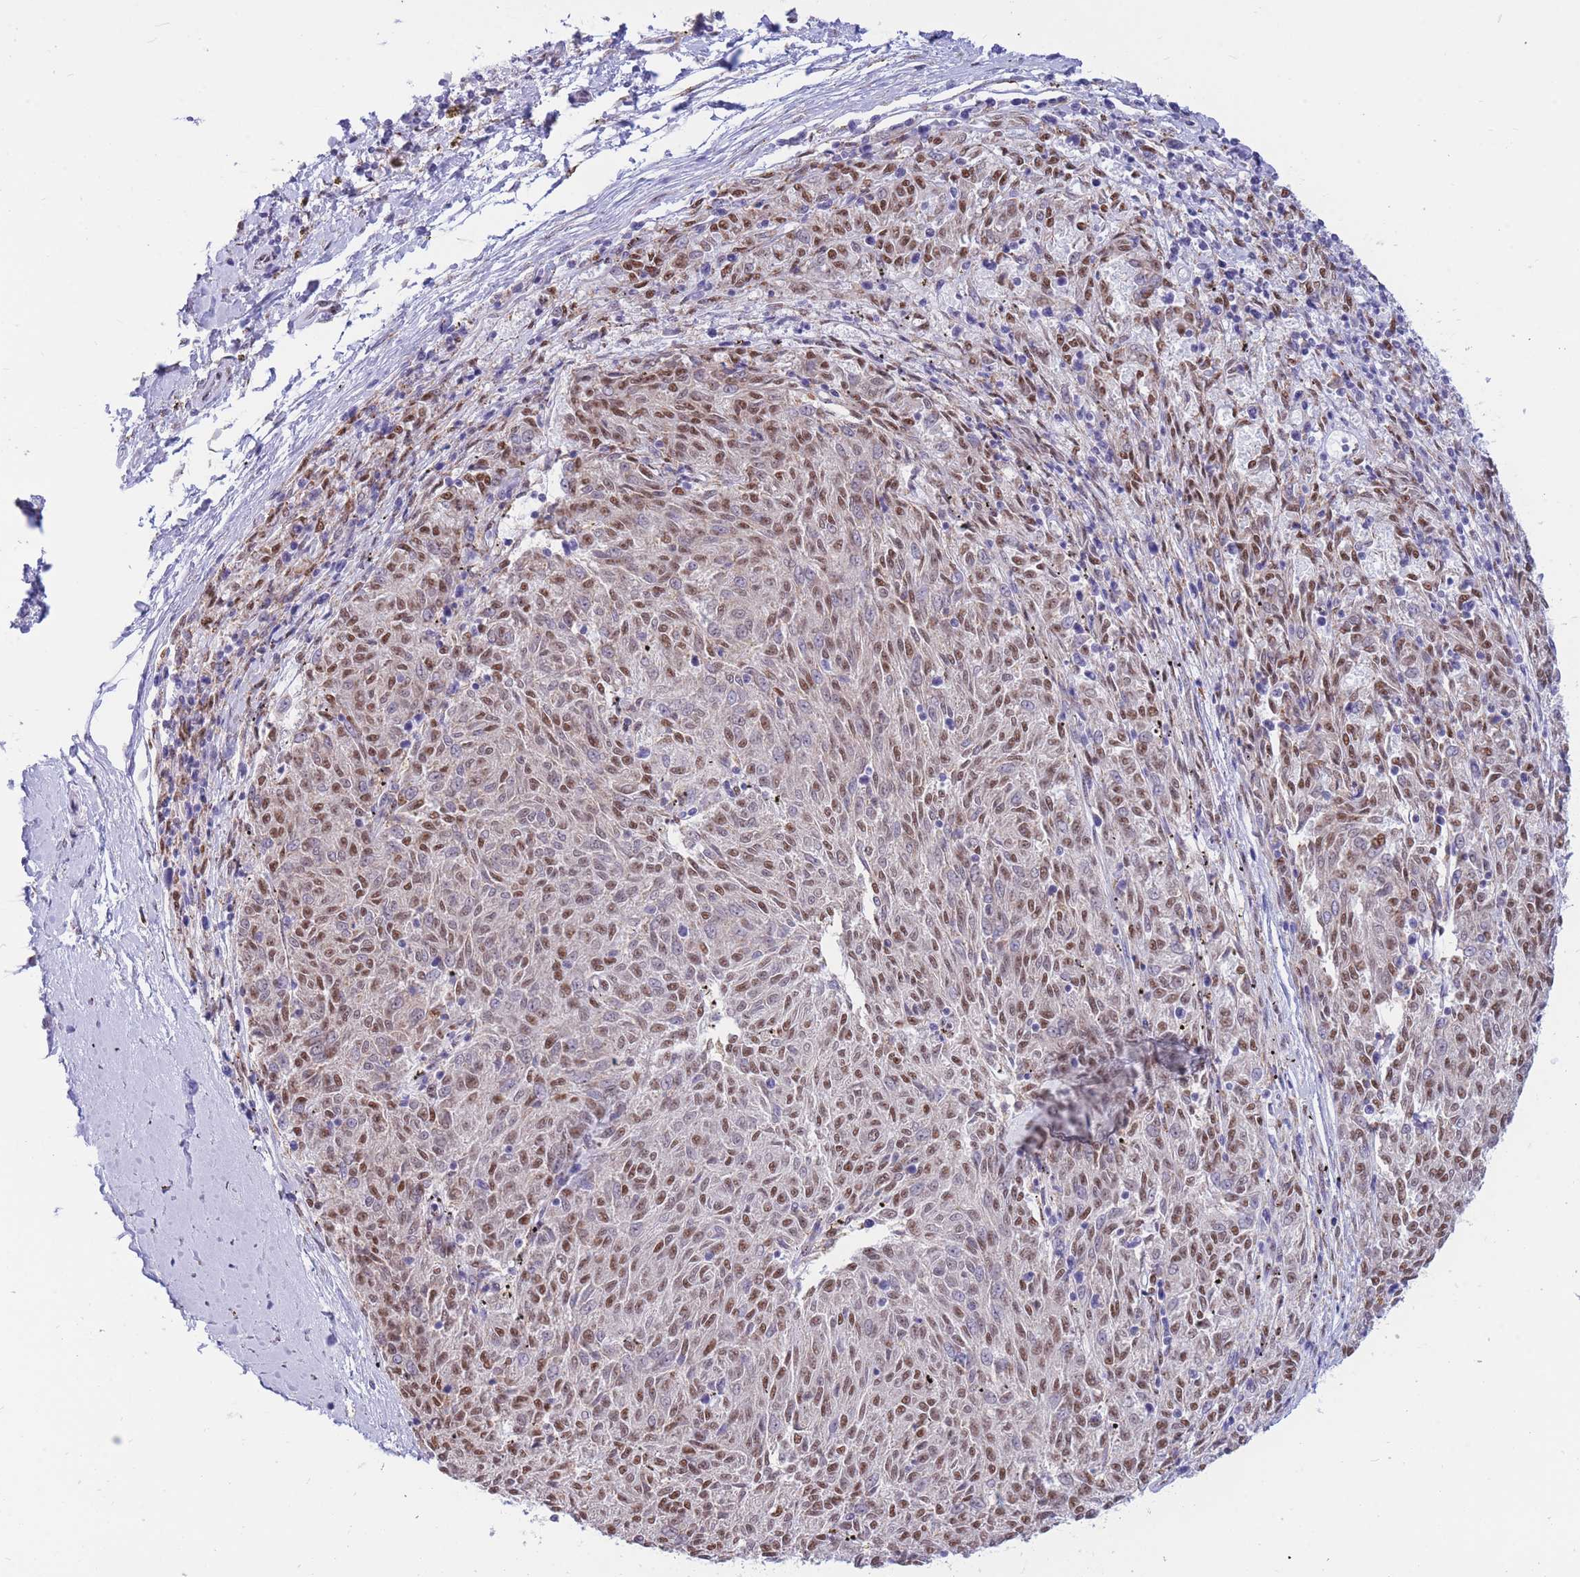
{"staining": {"intensity": "moderate", "quantity": ">75%", "location": "nuclear"}, "tissue": "melanoma", "cell_type": "Tumor cells", "image_type": "cancer", "snomed": [{"axis": "morphology", "description": "Malignant melanoma, NOS"}, {"axis": "topography", "description": "Skin"}], "caption": "Human malignant melanoma stained for a protein (brown) shows moderate nuclear positive expression in approximately >75% of tumor cells.", "gene": "FAM153A", "patient": {"sex": "female", "age": 72}}